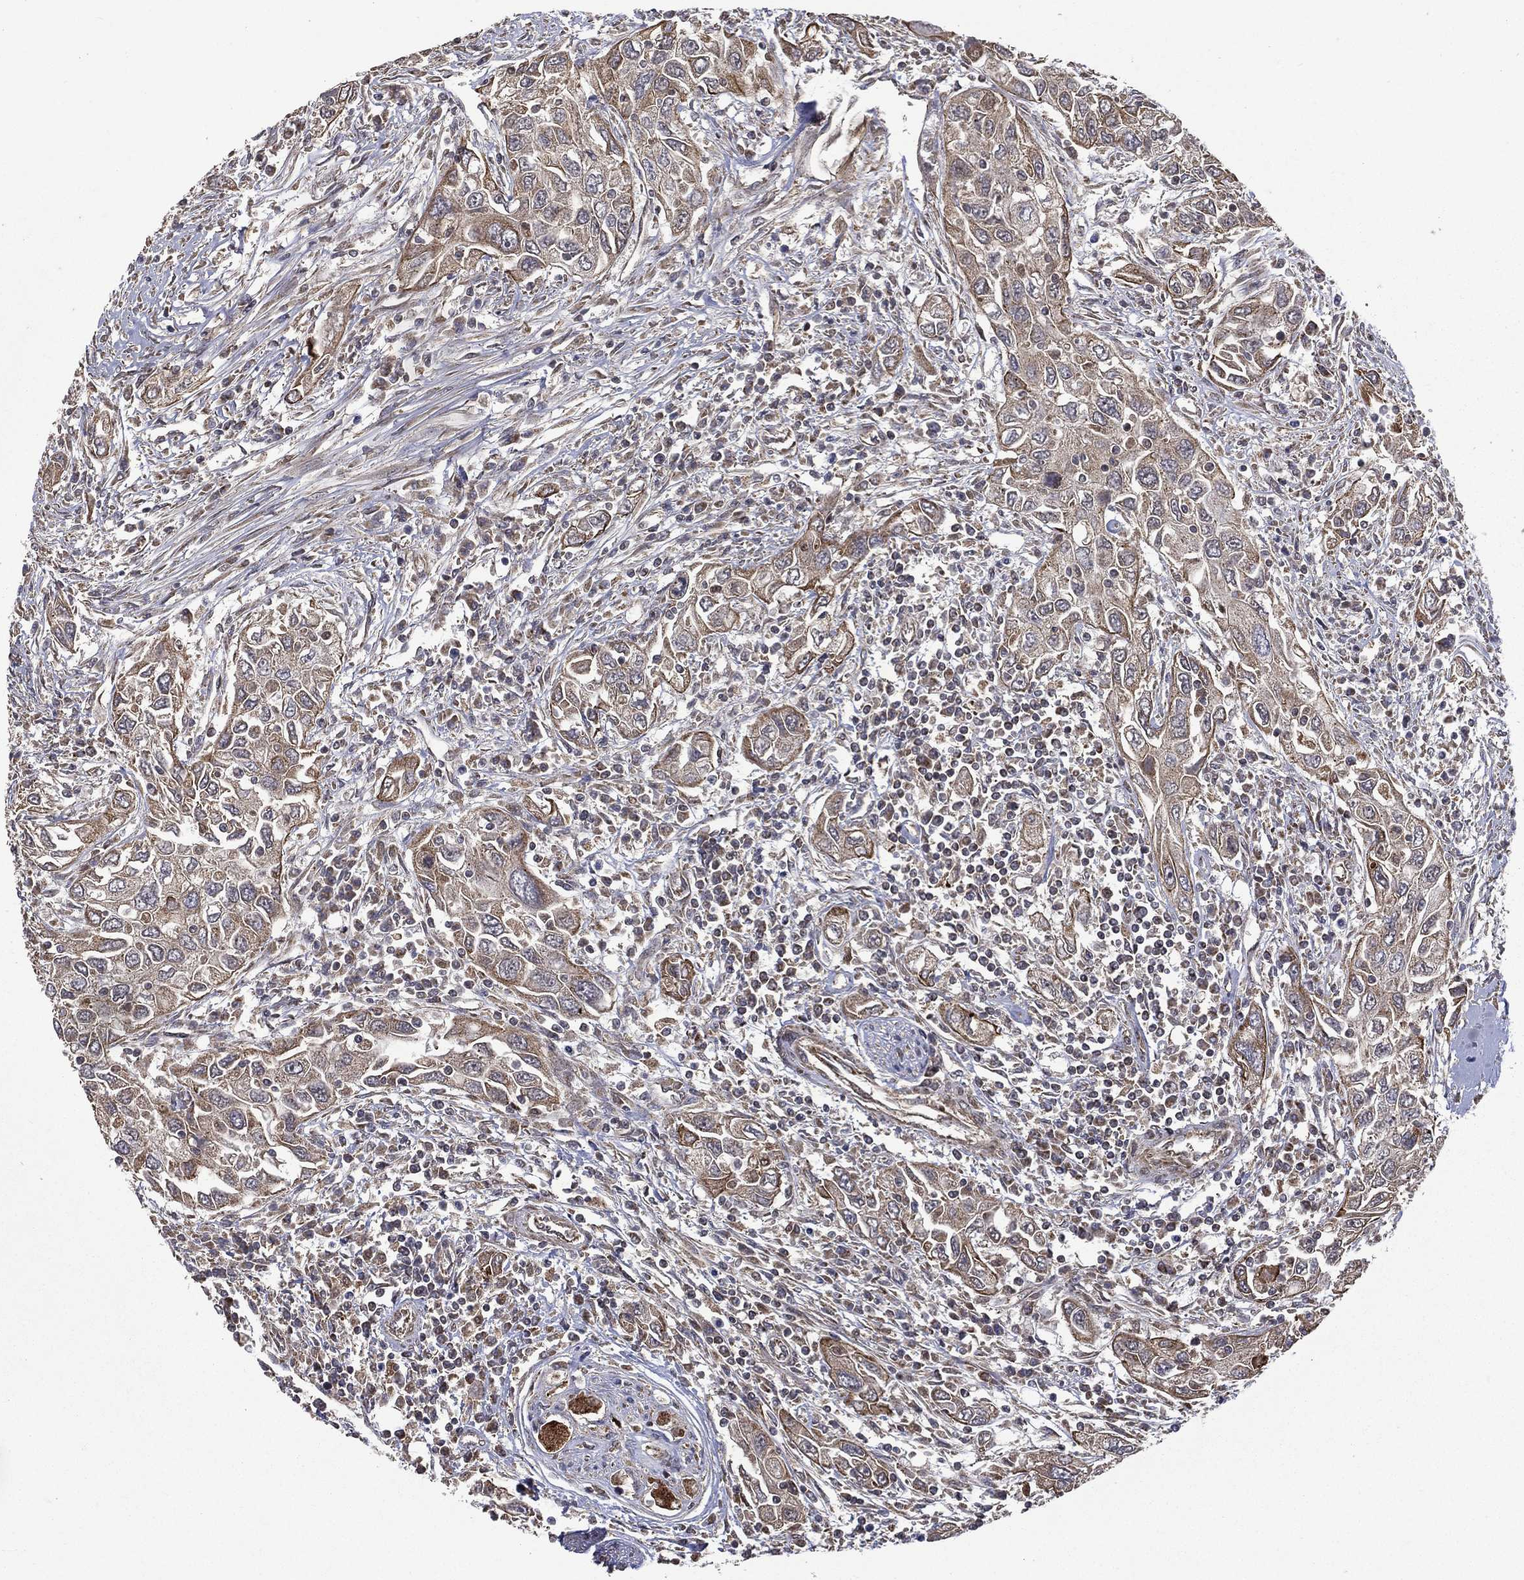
{"staining": {"intensity": "weak", "quantity": "25%-75%", "location": "cytoplasmic/membranous"}, "tissue": "urothelial cancer", "cell_type": "Tumor cells", "image_type": "cancer", "snomed": [{"axis": "morphology", "description": "Urothelial carcinoma, High grade"}, {"axis": "topography", "description": "Urinary bladder"}], "caption": "This image displays high-grade urothelial carcinoma stained with immunohistochemistry (IHC) to label a protein in brown. The cytoplasmic/membranous of tumor cells show weak positivity for the protein. Nuclei are counter-stained blue.", "gene": "GIMAP6", "patient": {"sex": "male", "age": 76}}